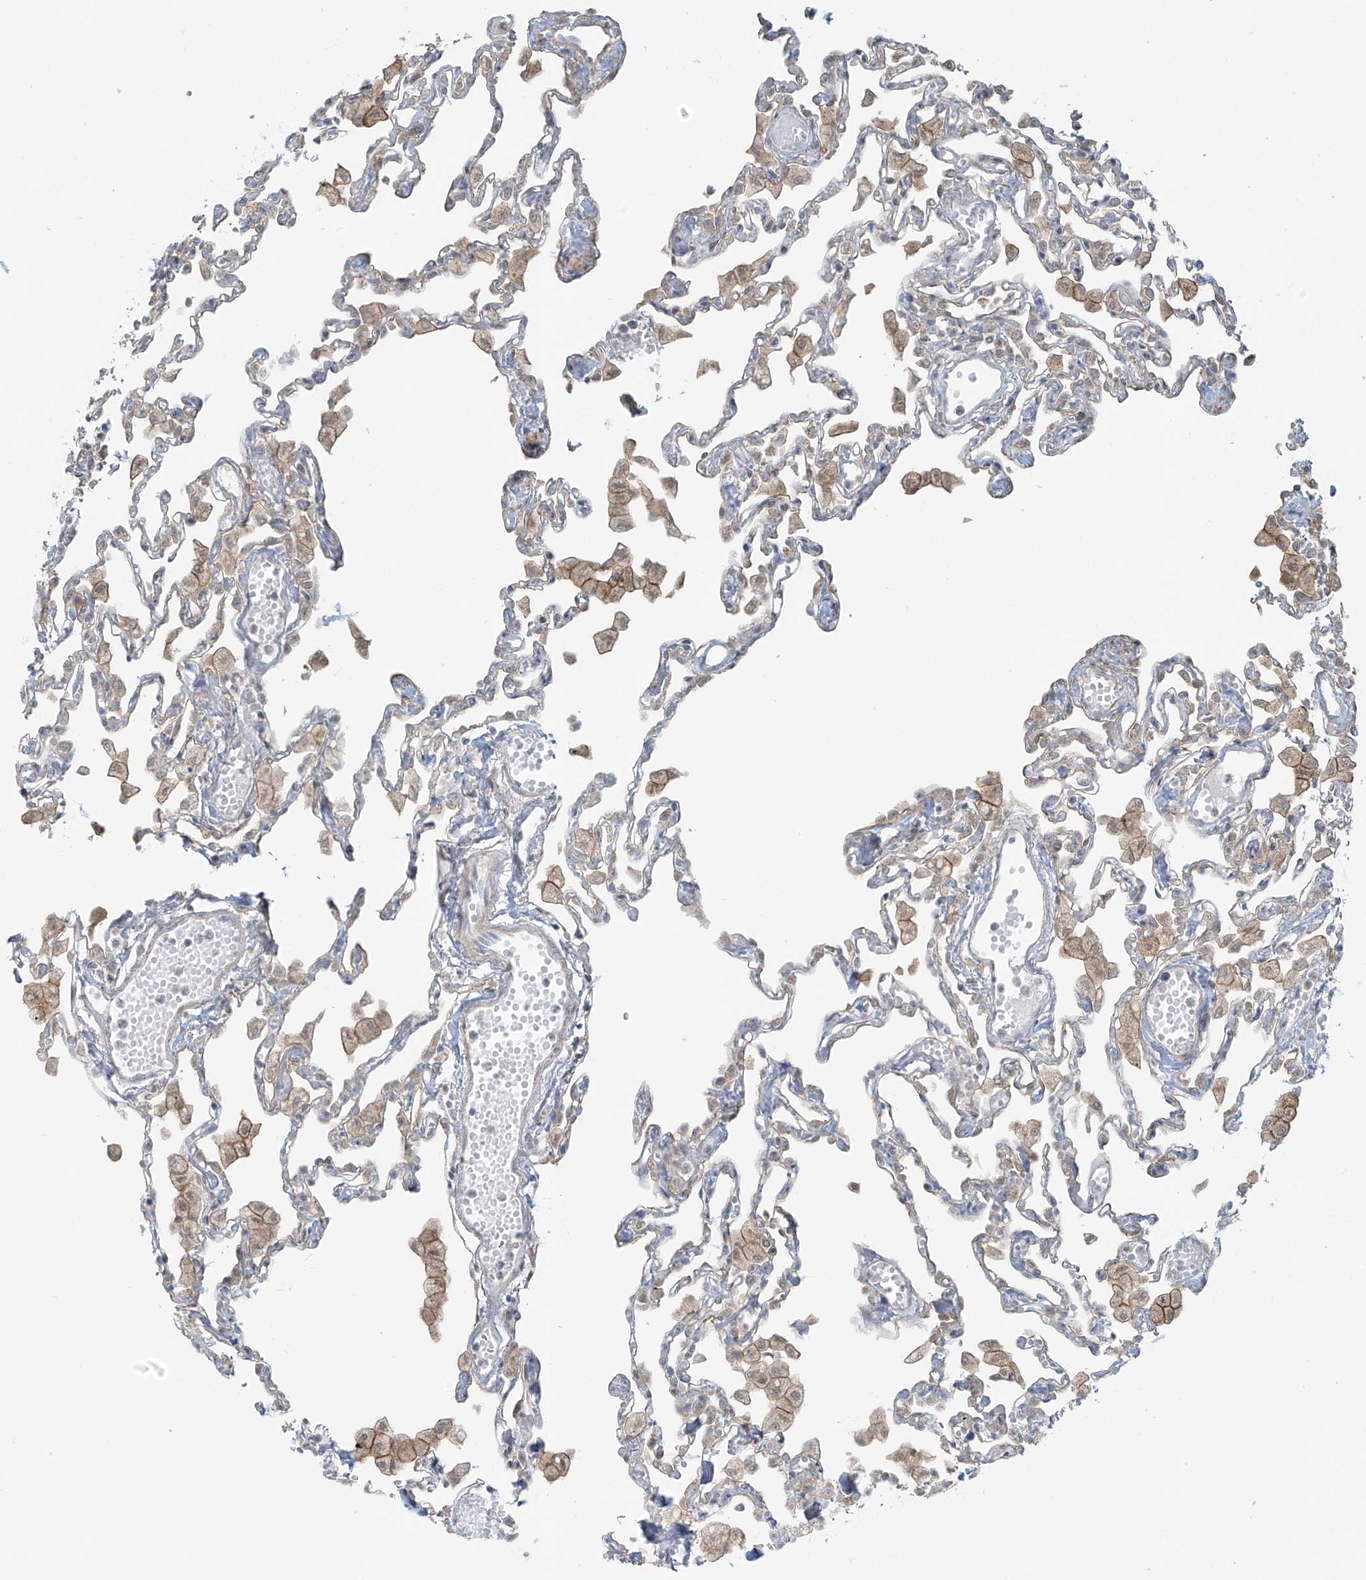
{"staining": {"intensity": "negative", "quantity": "none", "location": "none"}, "tissue": "lung", "cell_type": "Alveolar cells", "image_type": "normal", "snomed": [{"axis": "morphology", "description": "Normal tissue, NOS"}, {"axis": "topography", "description": "Bronchus"}, {"axis": "topography", "description": "Lung"}], "caption": "This histopathology image is of normal lung stained with immunohistochemistry to label a protein in brown with the nuclei are counter-stained blue. There is no positivity in alveolar cells.", "gene": "HDDC2", "patient": {"sex": "female", "age": 49}}